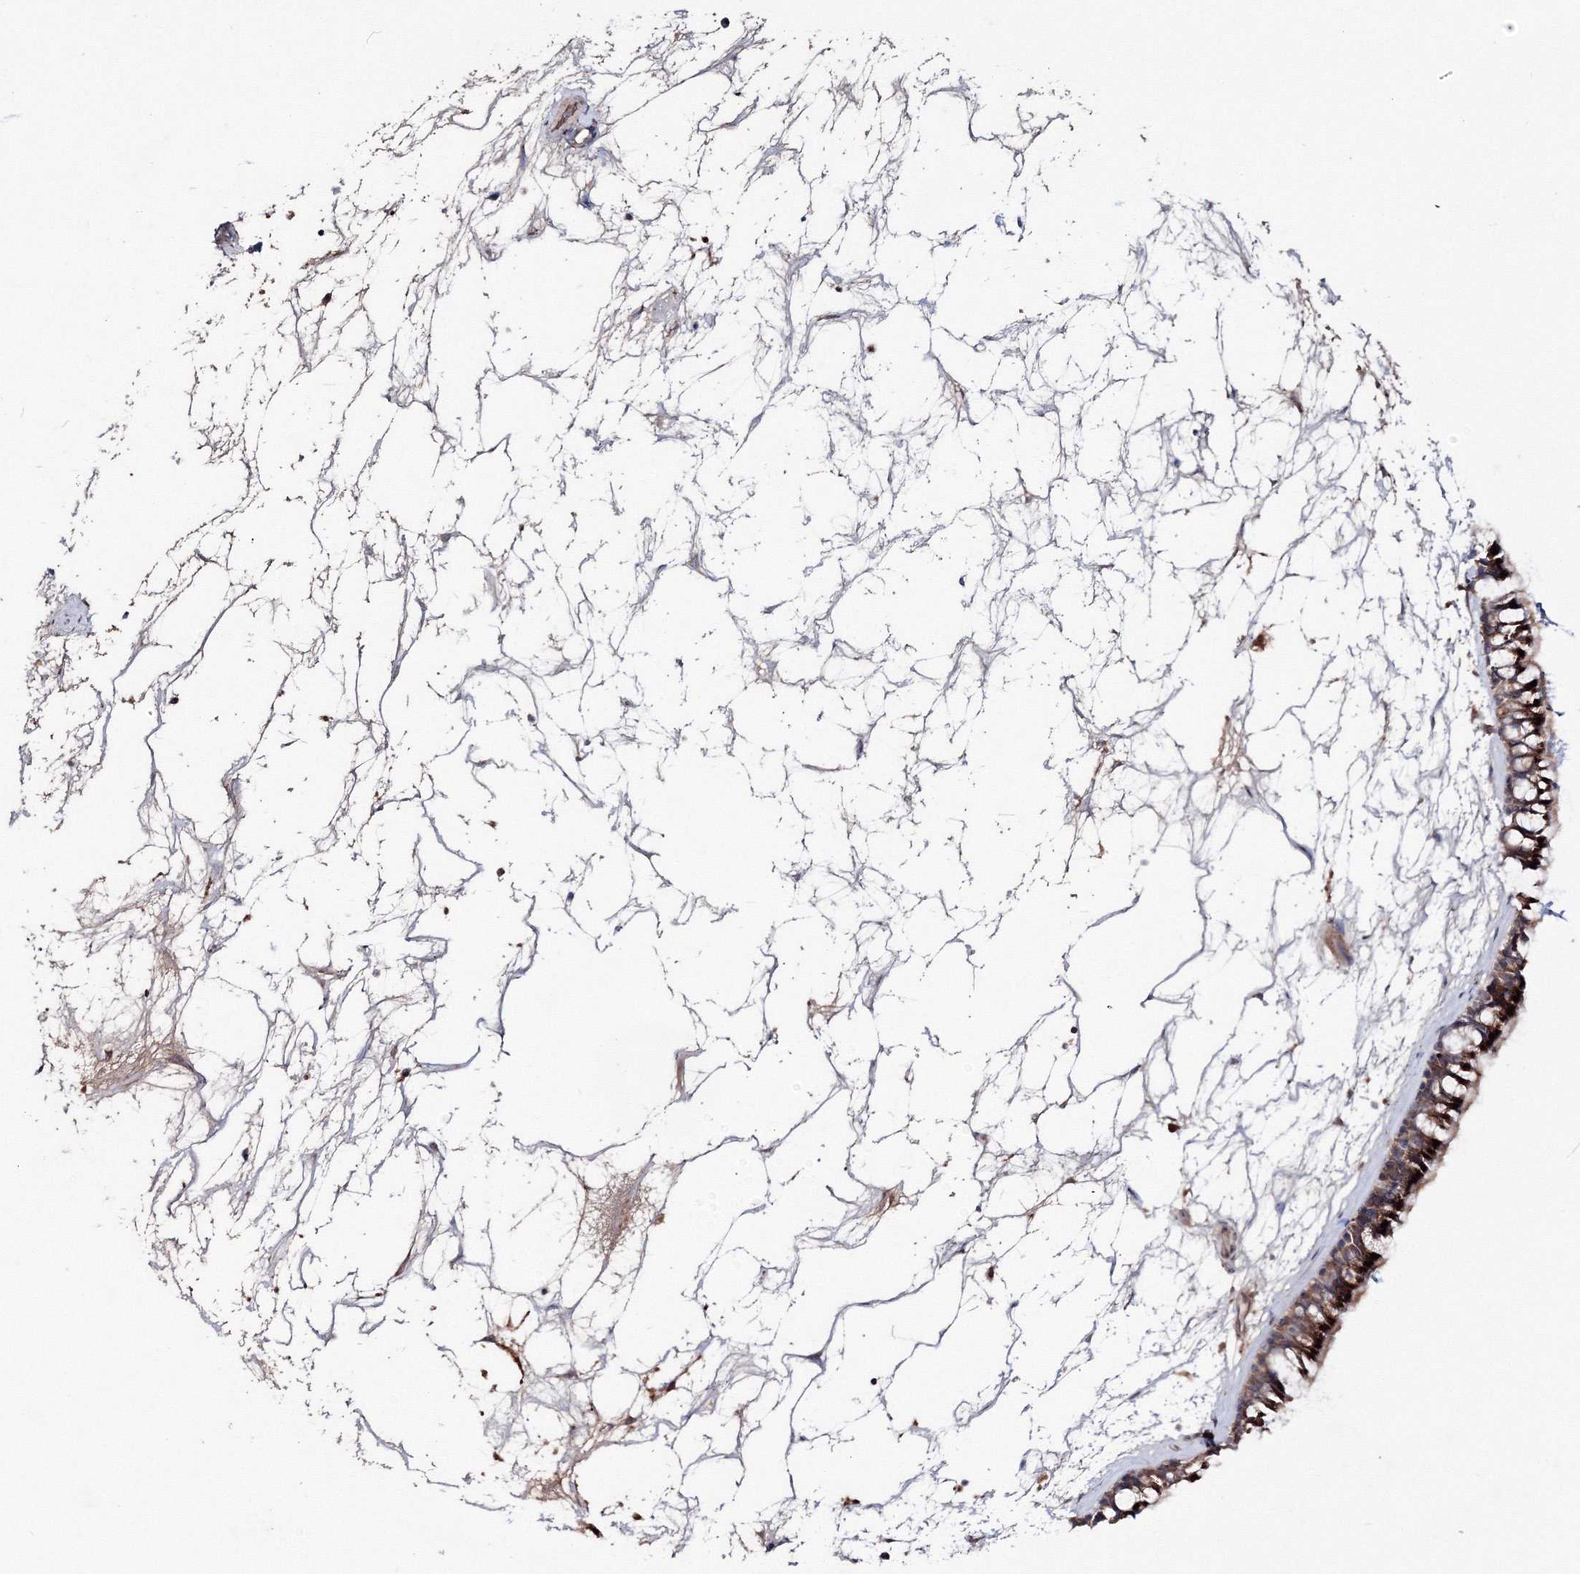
{"staining": {"intensity": "strong", "quantity": ">75%", "location": "cytoplasmic/membranous"}, "tissue": "nasopharynx", "cell_type": "Respiratory epithelial cells", "image_type": "normal", "snomed": [{"axis": "morphology", "description": "Normal tissue, NOS"}, {"axis": "topography", "description": "Nasopharynx"}], "caption": "A high-resolution micrograph shows IHC staining of normal nasopharynx, which exhibits strong cytoplasmic/membranous expression in approximately >75% of respiratory epithelial cells. The staining is performed using DAB (3,3'-diaminobenzidine) brown chromogen to label protein expression. The nuclei are counter-stained blue using hematoxylin.", "gene": "PEX13", "patient": {"sex": "male", "age": 64}}